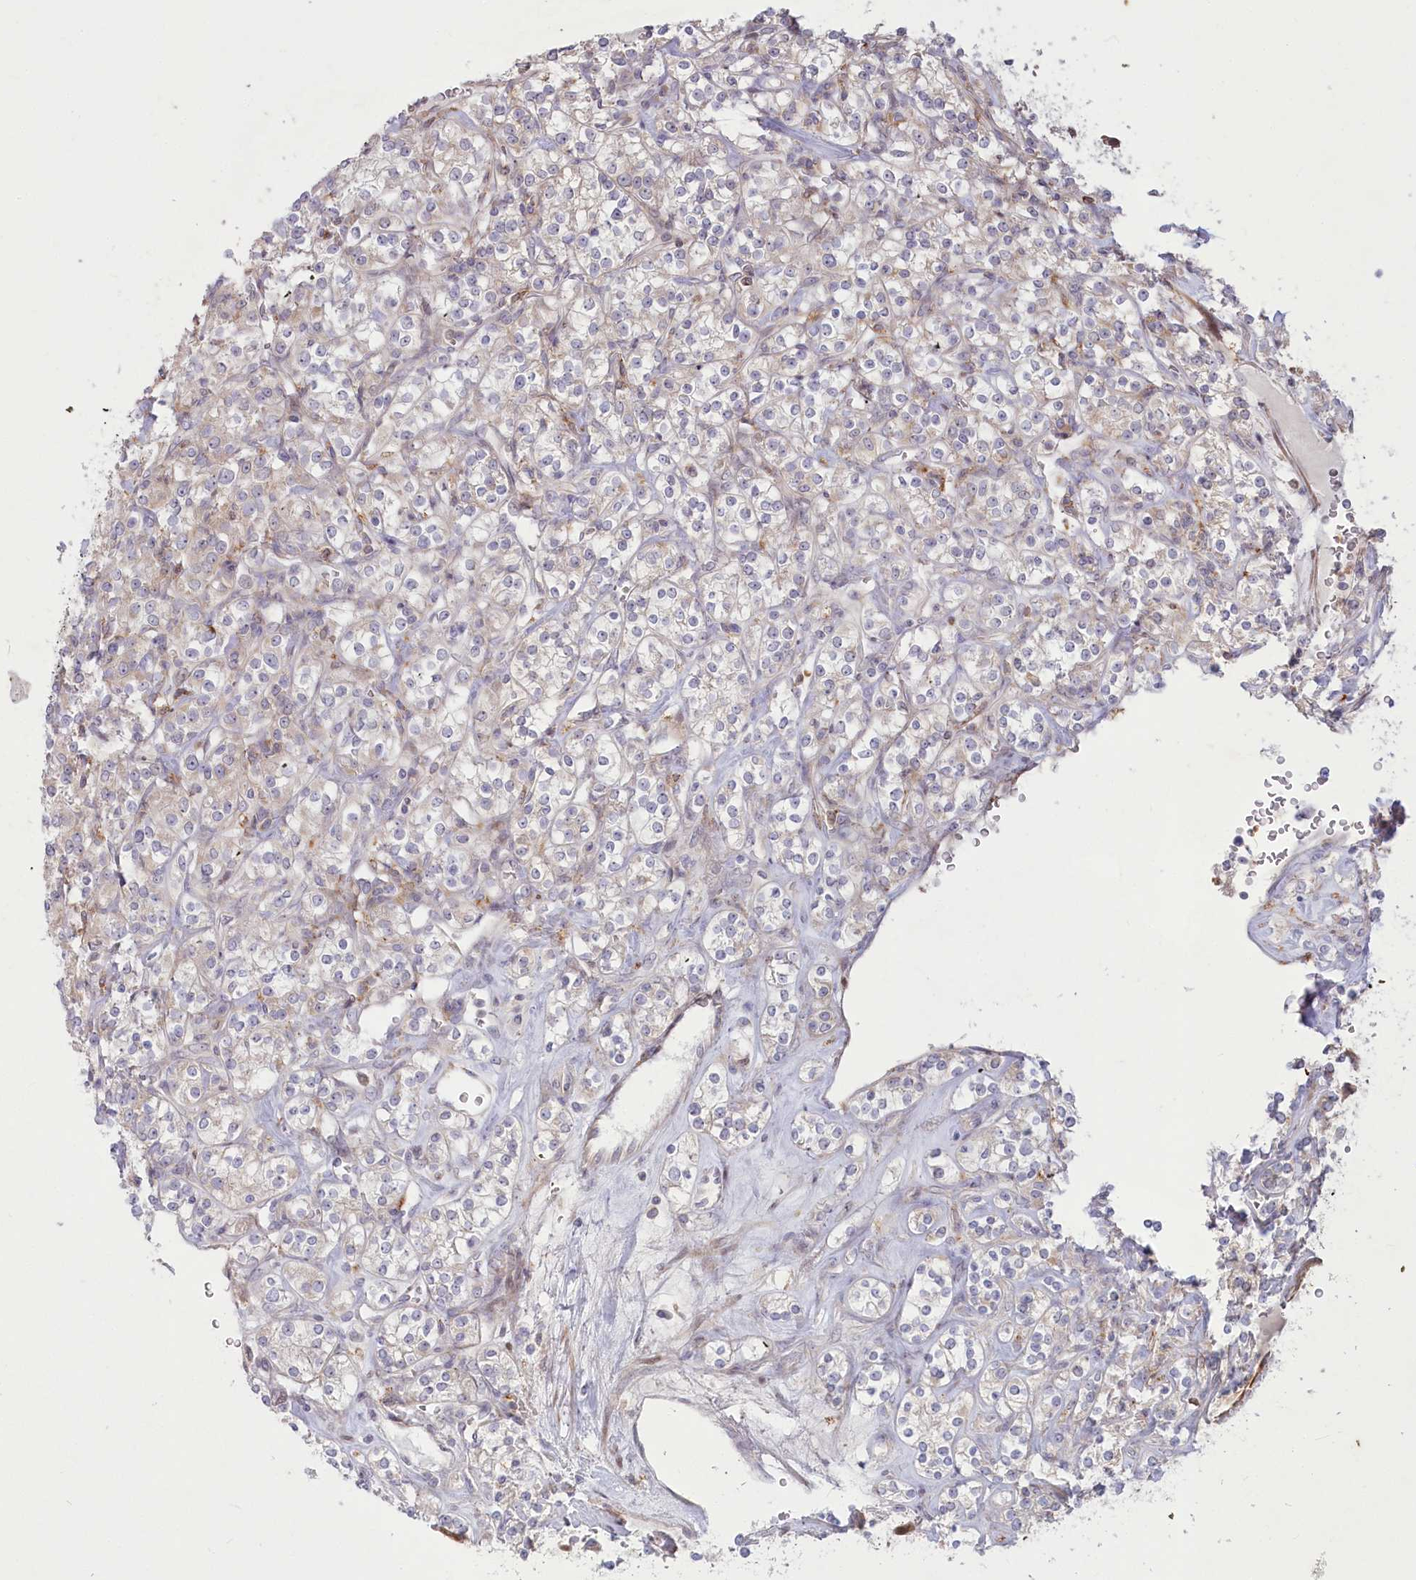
{"staining": {"intensity": "negative", "quantity": "none", "location": "none"}, "tissue": "renal cancer", "cell_type": "Tumor cells", "image_type": "cancer", "snomed": [{"axis": "morphology", "description": "Adenocarcinoma, NOS"}, {"axis": "topography", "description": "Kidney"}], "caption": "High power microscopy histopathology image of an immunohistochemistry (IHC) image of adenocarcinoma (renal), revealing no significant positivity in tumor cells. (Stains: DAB (3,3'-diaminobenzidine) immunohistochemistry with hematoxylin counter stain, Microscopy: brightfield microscopy at high magnification).", "gene": "MTG1", "patient": {"sex": "male", "age": 77}}